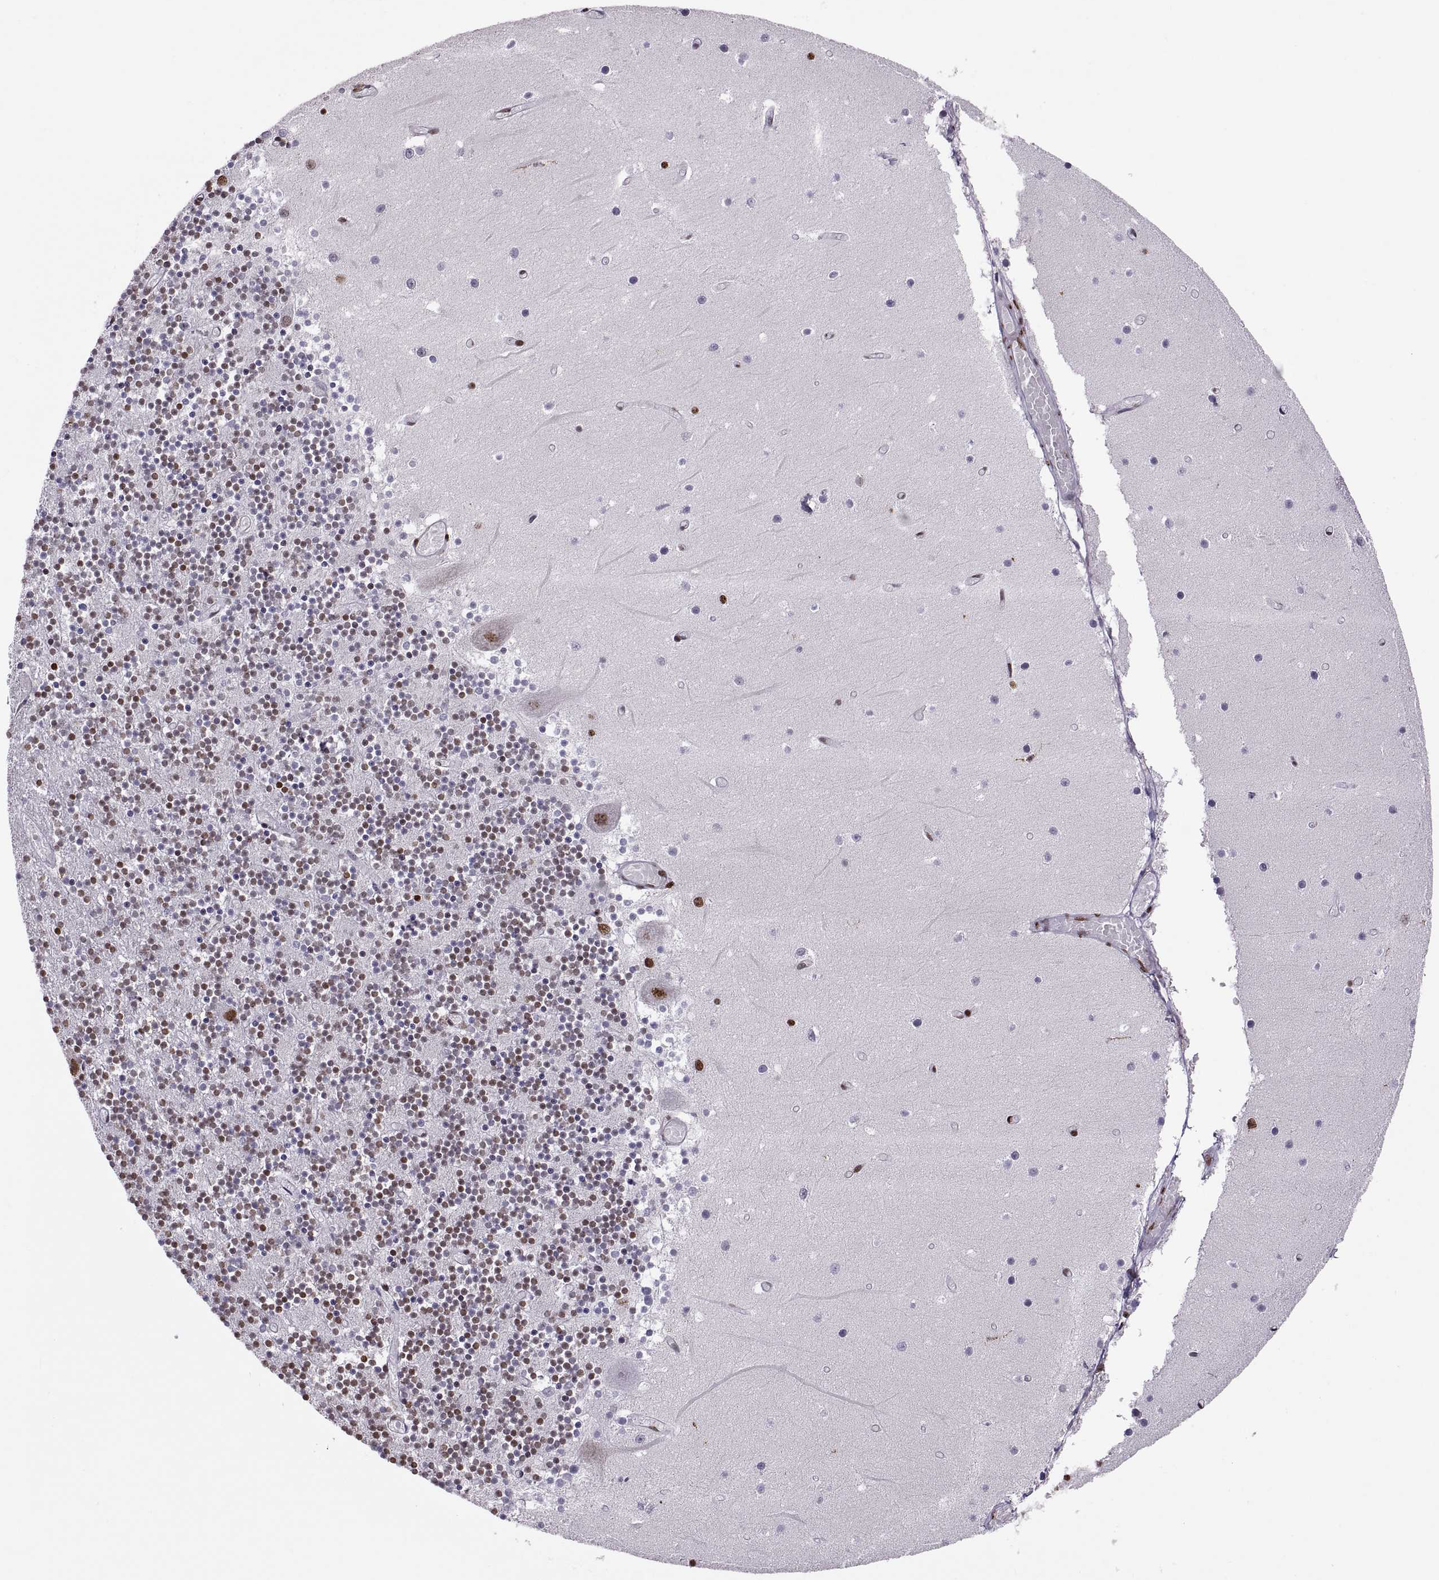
{"staining": {"intensity": "strong", "quantity": "25%-75%", "location": "nuclear"}, "tissue": "cerebellum", "cell_type": "Cells in granular layer", "image_type": "normal", "snomed": [{"axis": "morphology", "description": "Normal tissue, NOS"}, {"axis": "topography", "description": "Cerebellum"}], "caption": "Cerebellum stained for a protein exhibits strong nuclear positivity in cells in granular layer. The staining was performed using DAB, with brown indicating positive protein expression. Nuclei are stained blue with hematoxylin.", "gene": "SNAI1", "patient": {"sex": "female", "age": 28}}